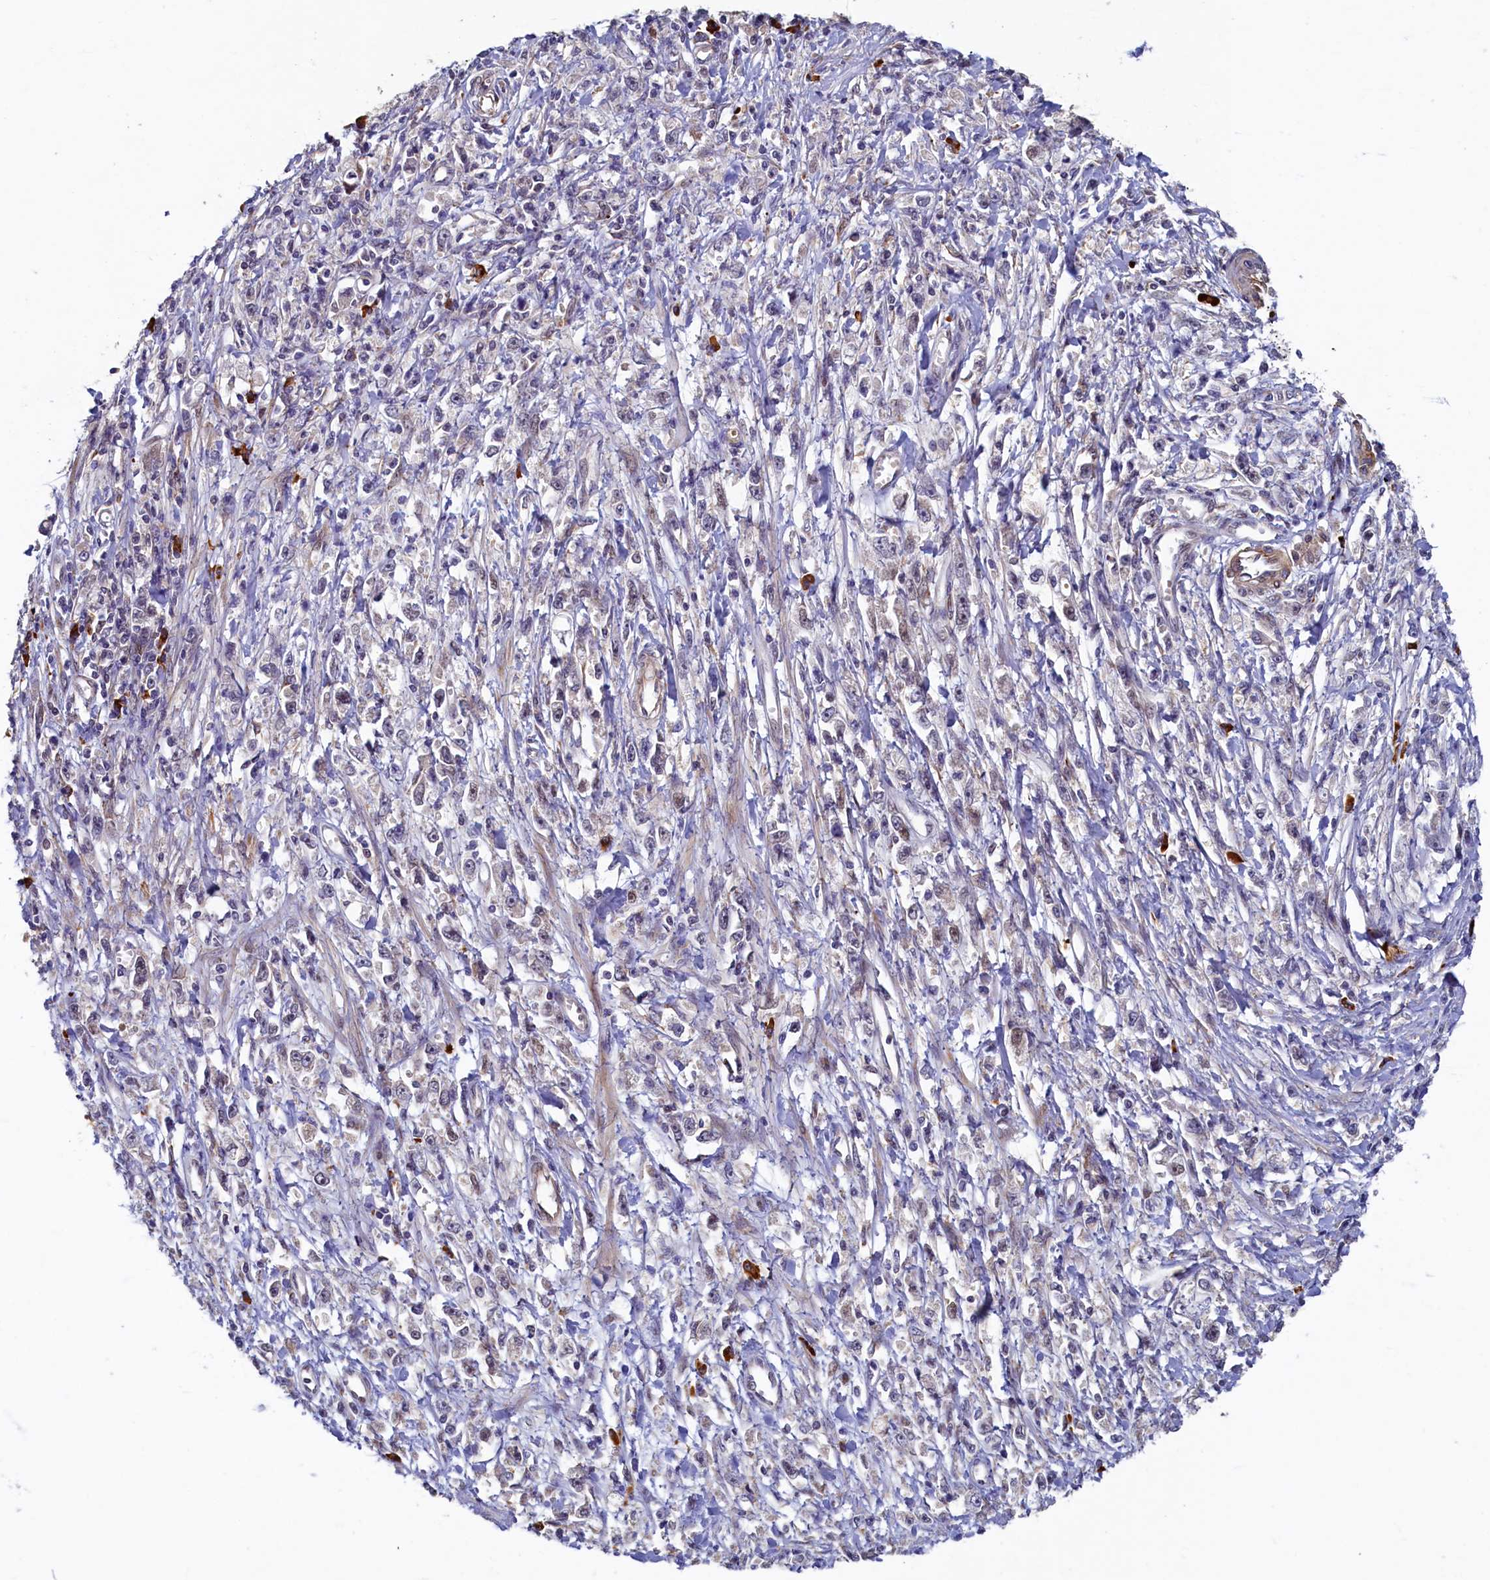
{"staining": {"intensity": "negative", "quantity": "none", "location": "none"}, "tissue": "stomach cancer", "cell_type": "Tumor cells", "image_type": "cancer", "snomed": [{"axis": "morphology", "description": "Adenocarcinoma, NOS"}, {"axis": "topography", "description": "Stomach"}], "caption": "Tumor cells are negative for protein expression in human stomach adenocarcinoma.", "gene": "SLC16A14", "patient": {"sex": "female", "age": 59}}